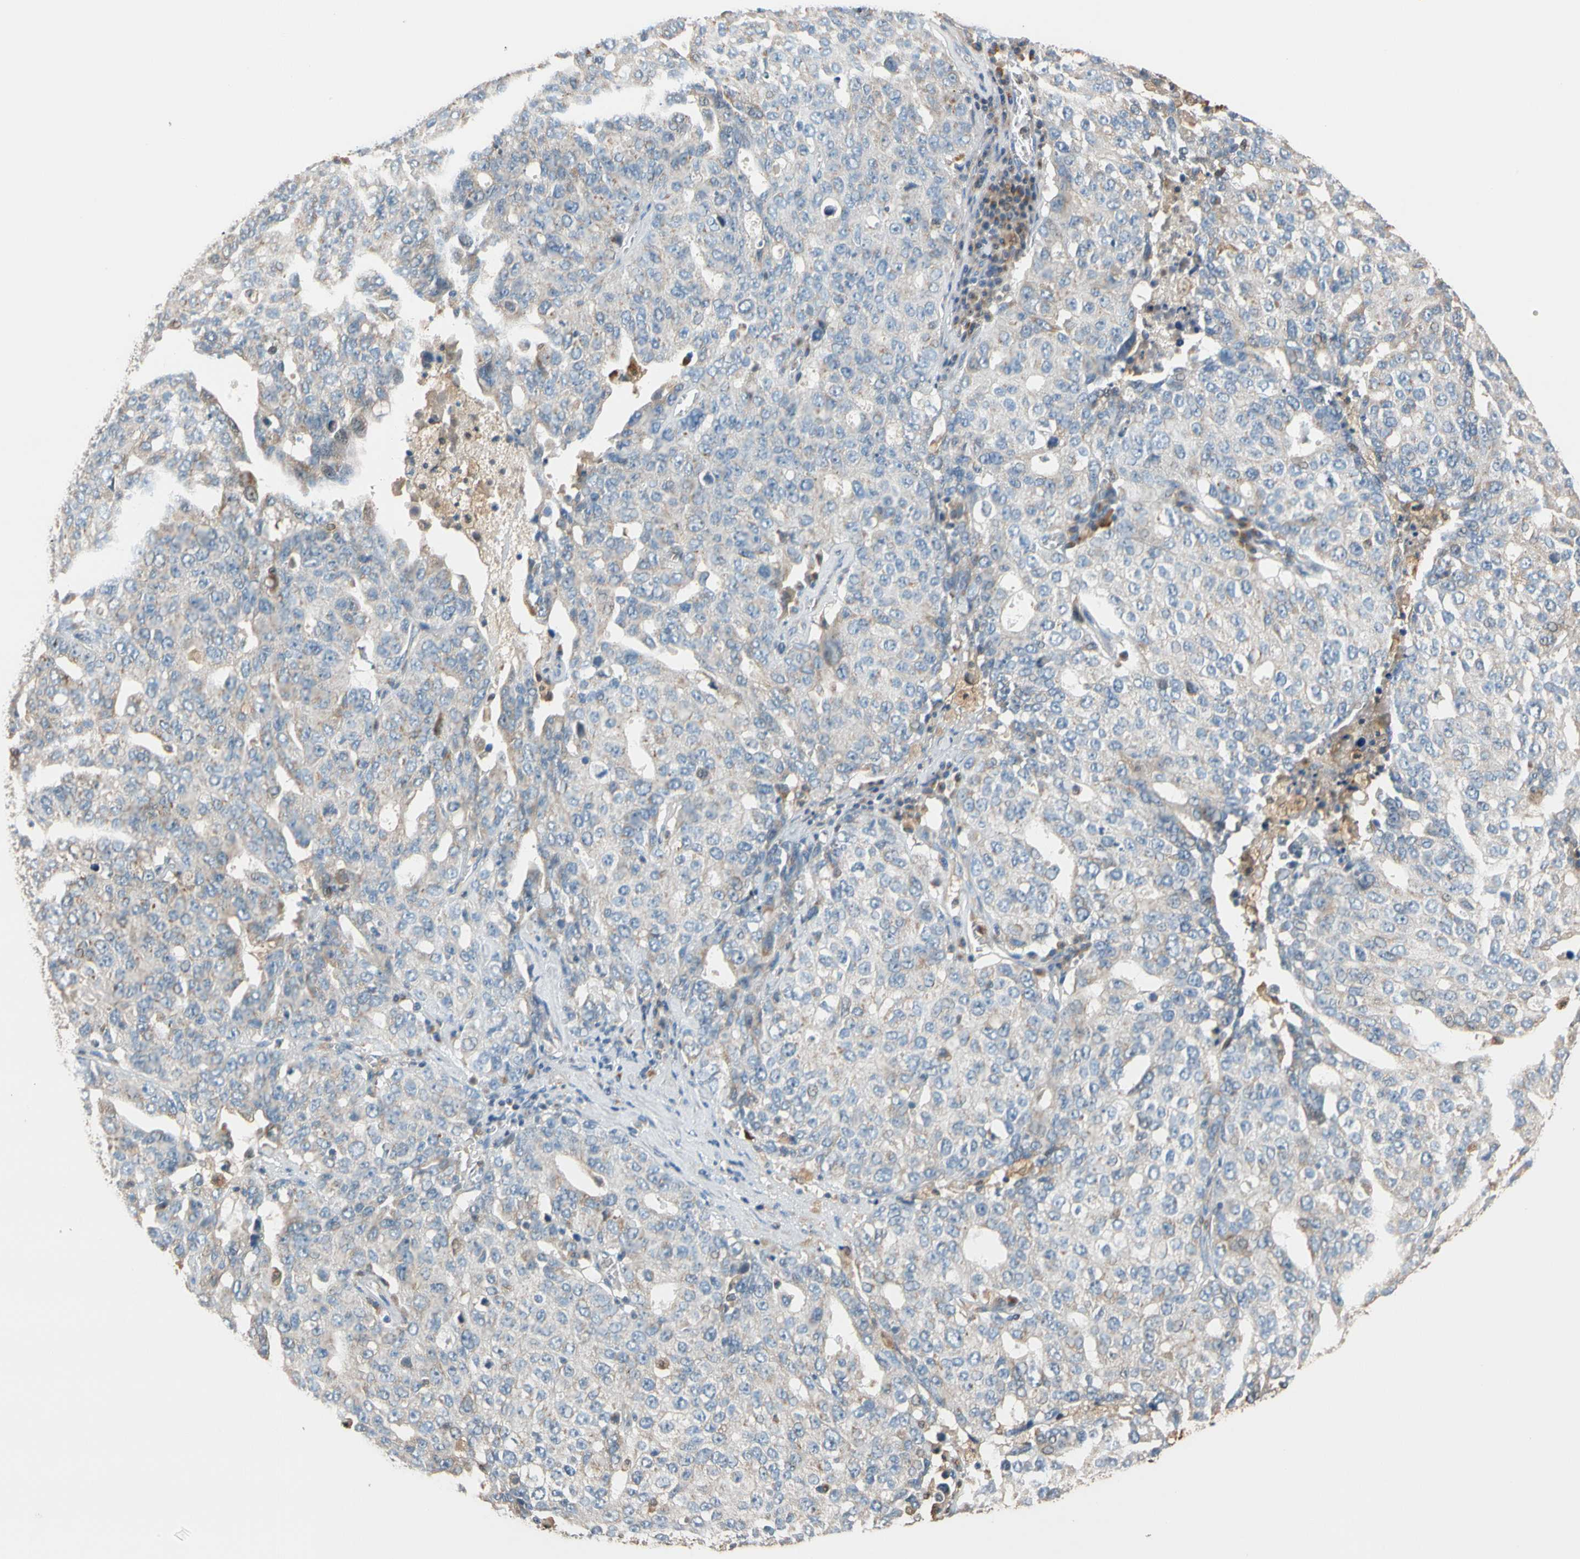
{"staining": {"intensity": "negative", "quantity": "none", "location": "none"}, "tissue": "ovarian cancer", "cell_type": "Tumor cells", "image_type": "cancer", "snomed": [{"axis": "morphology", "description": "Carcinoma, endometroid"}, {"axis": "topography", "description": "Ovary"}], "caption": "There is no significant expression in tumor cells of endometroid carcinoma (ovarian).", "gene": "GPSM2", "patient": {"sex": "female", "age": 62}}